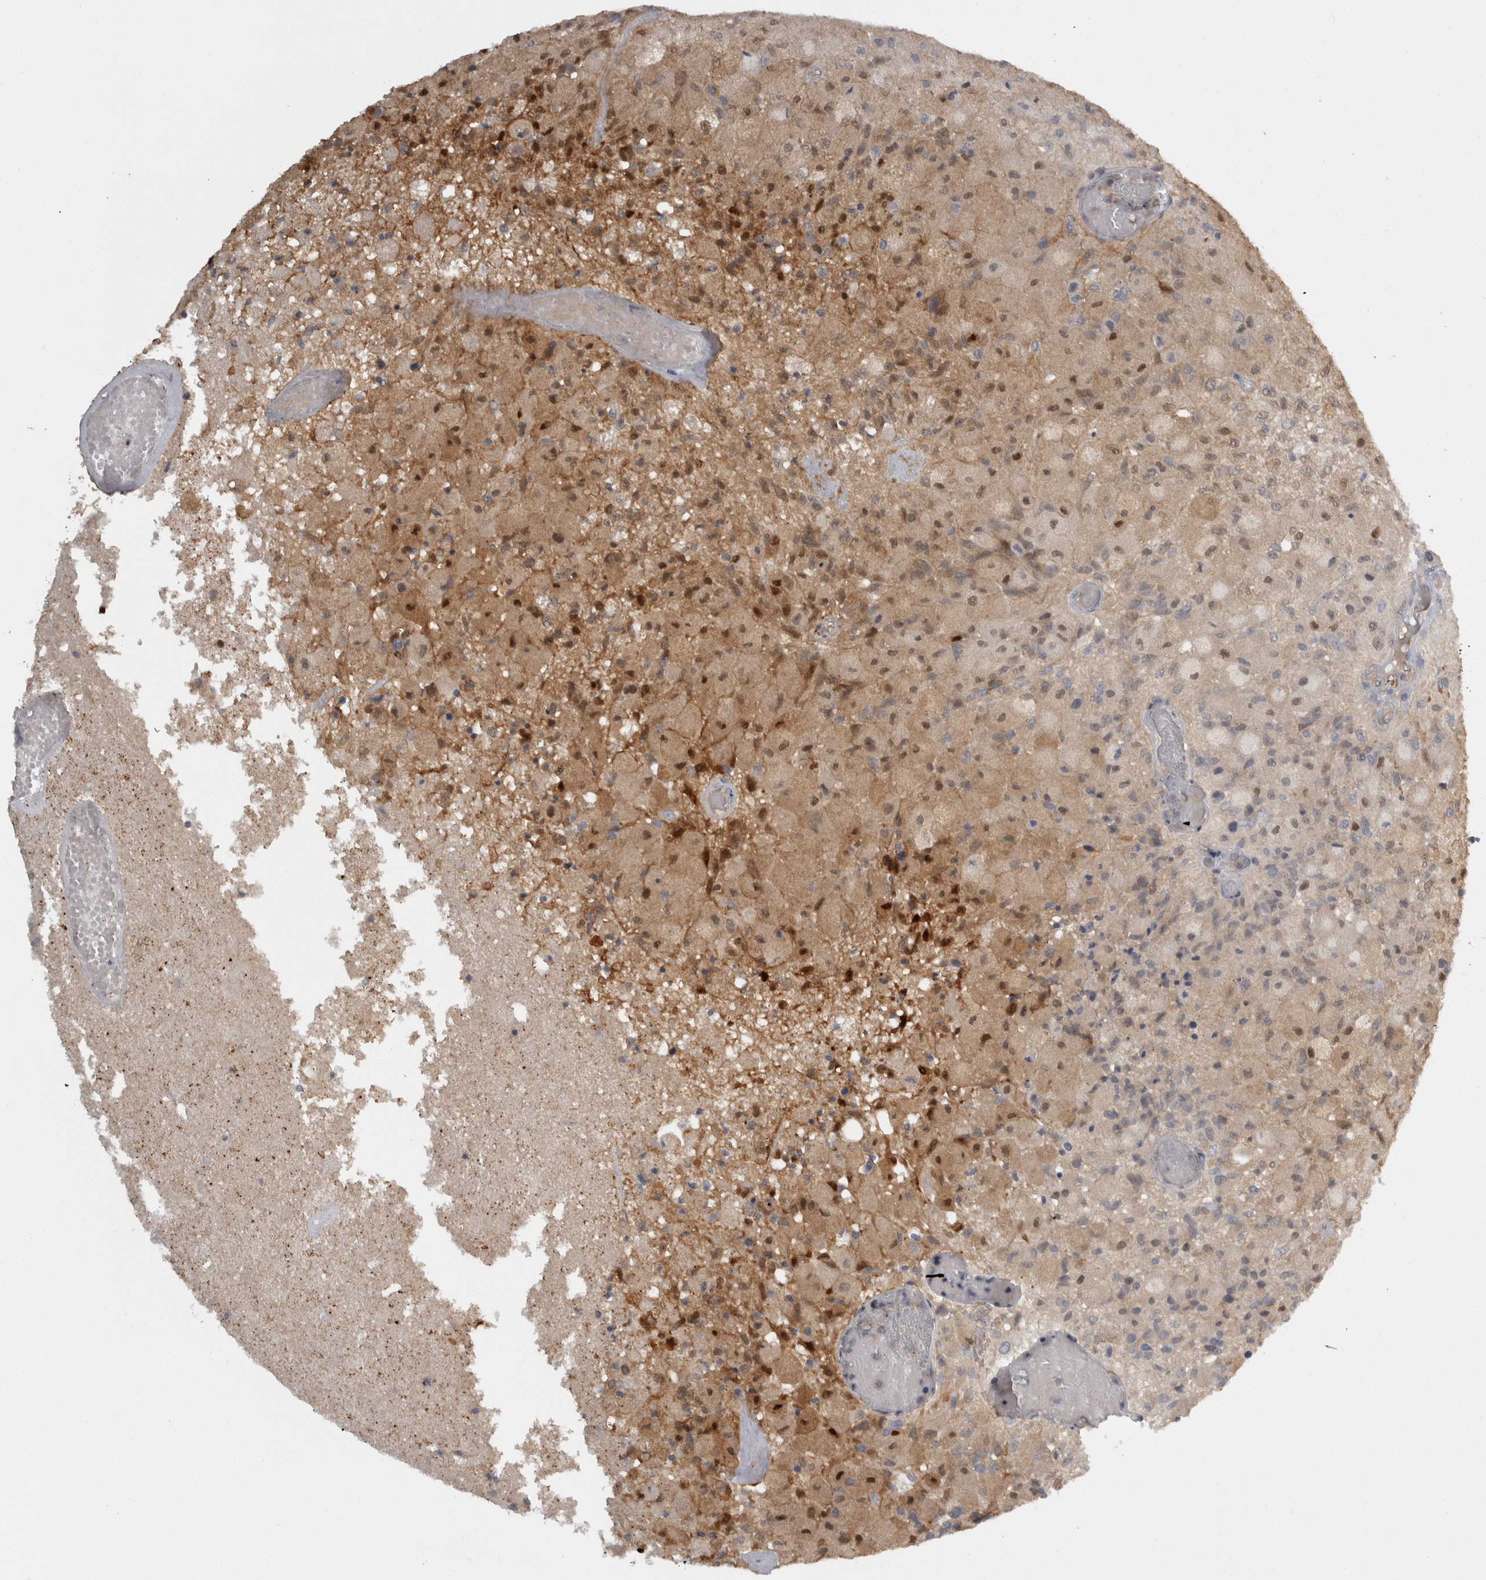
{"staining": {"intensity": "moderate", "quantity": "<25%", "location": "cytoplasmic/membranous,nuclear"}, "tissue": "glioma", "cell_type": "Tumor cells", "image_type": "cancer", "snomed": [{"axis": "morphology", "description": "Normal tissue, NOS"}, {"axis": "morphology", "description": "Glioma, malignant, High grade"}, {"axis": "topography", "description": "Cerebral cortex"}], "caption": "This histopathology image reveals immunohistochemistry (IHC) staining of human malignant glioma (high-grade), with low moderate cytoplasmic/membranous and nuclear expression in approximately <25% of tumor cells.", "gene": "SLCO5A1", "patient": {"sex": "male", "age": 77}}